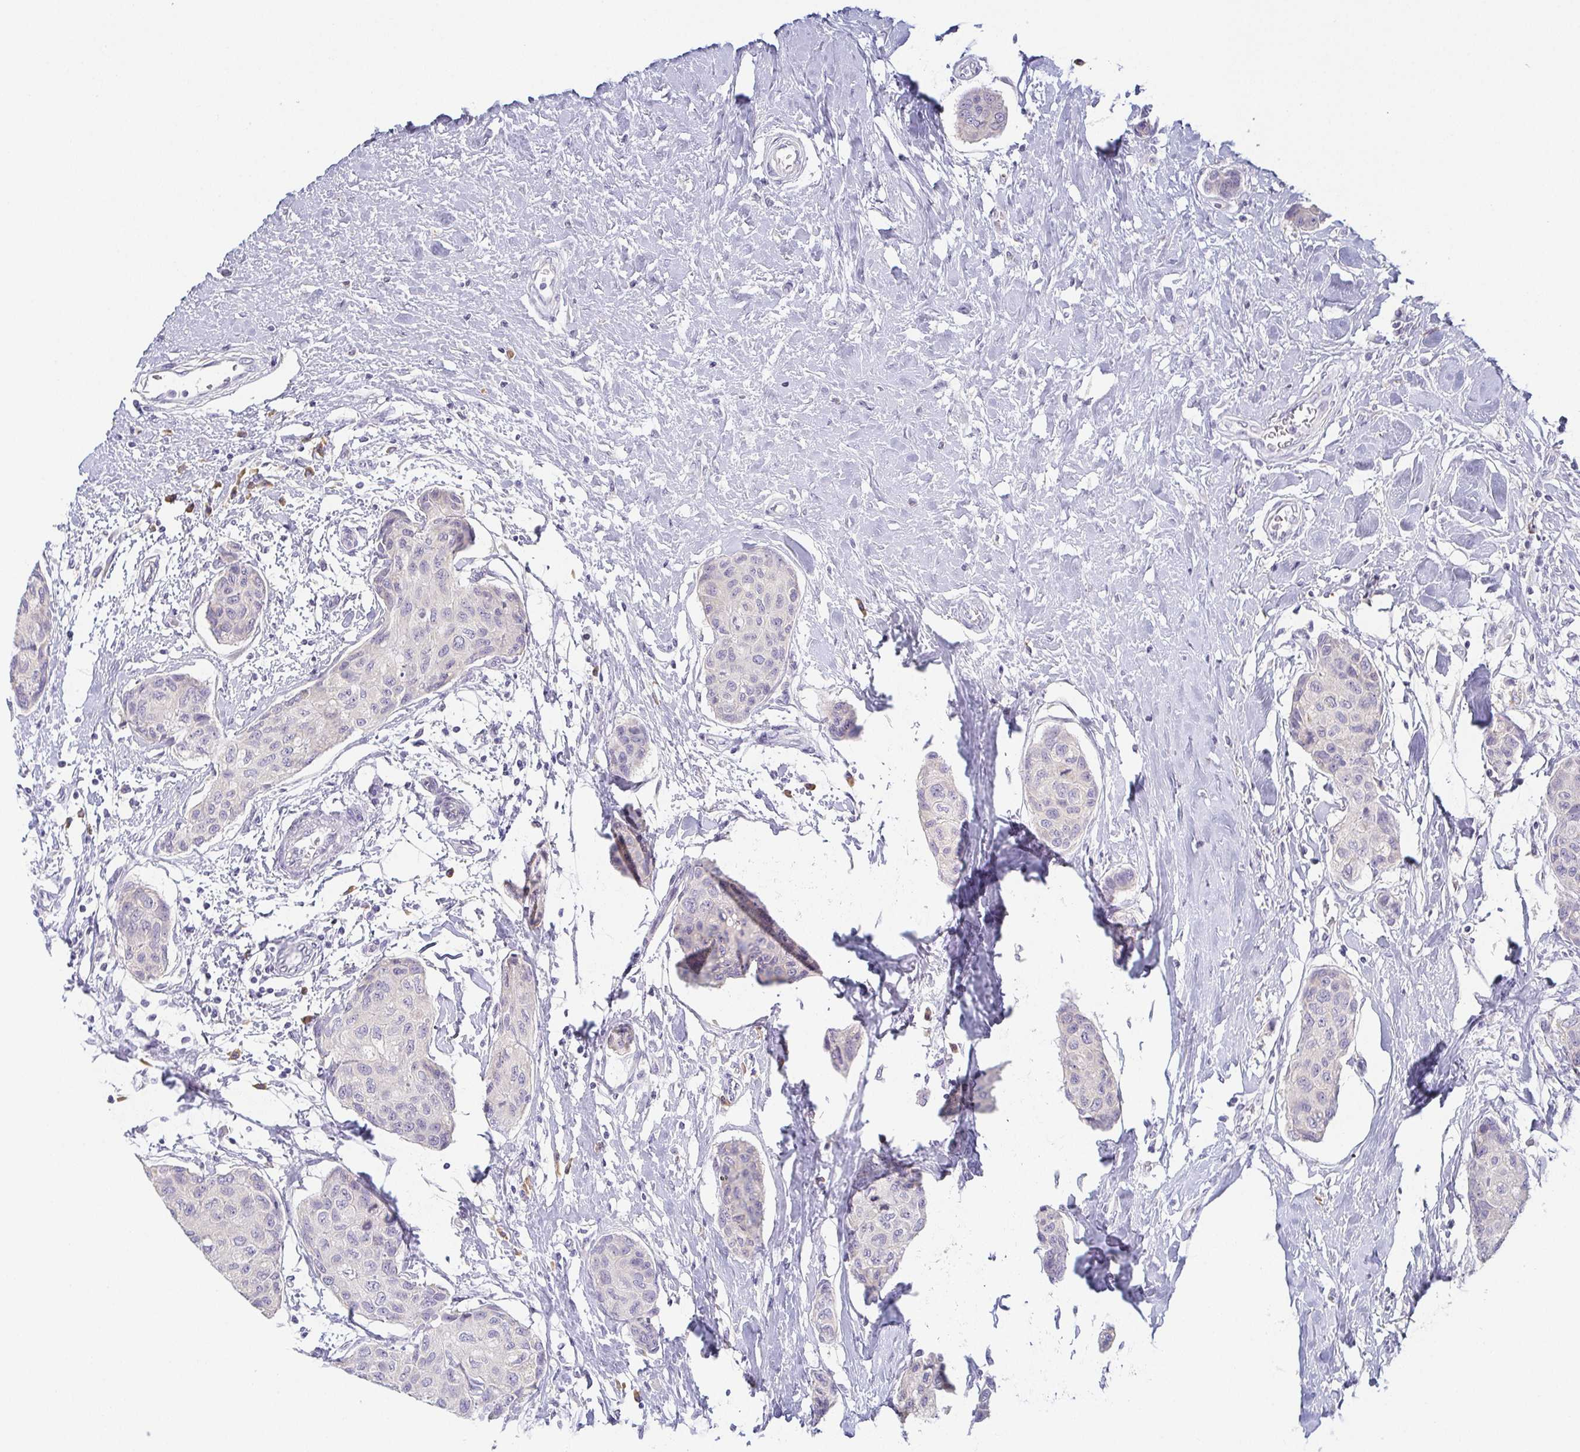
{"staining": {"intensity": "negative", "quantity": "none", "location": "none"}, "tissue": "breast cancer", "cell_type": "Tumor cells", "image_type": "cancer", "snomed": [{"axis": "morphology", "description": "Duct carcinoma"}, {"axis": "topography", "description": "Breast"}], "caption": "An IHC micrograph of breast cancer is shown. There is no staining in tumor cells of breast cancer.", "gene": "PRR27", "patient": {"sex": "female", "age": 80}}